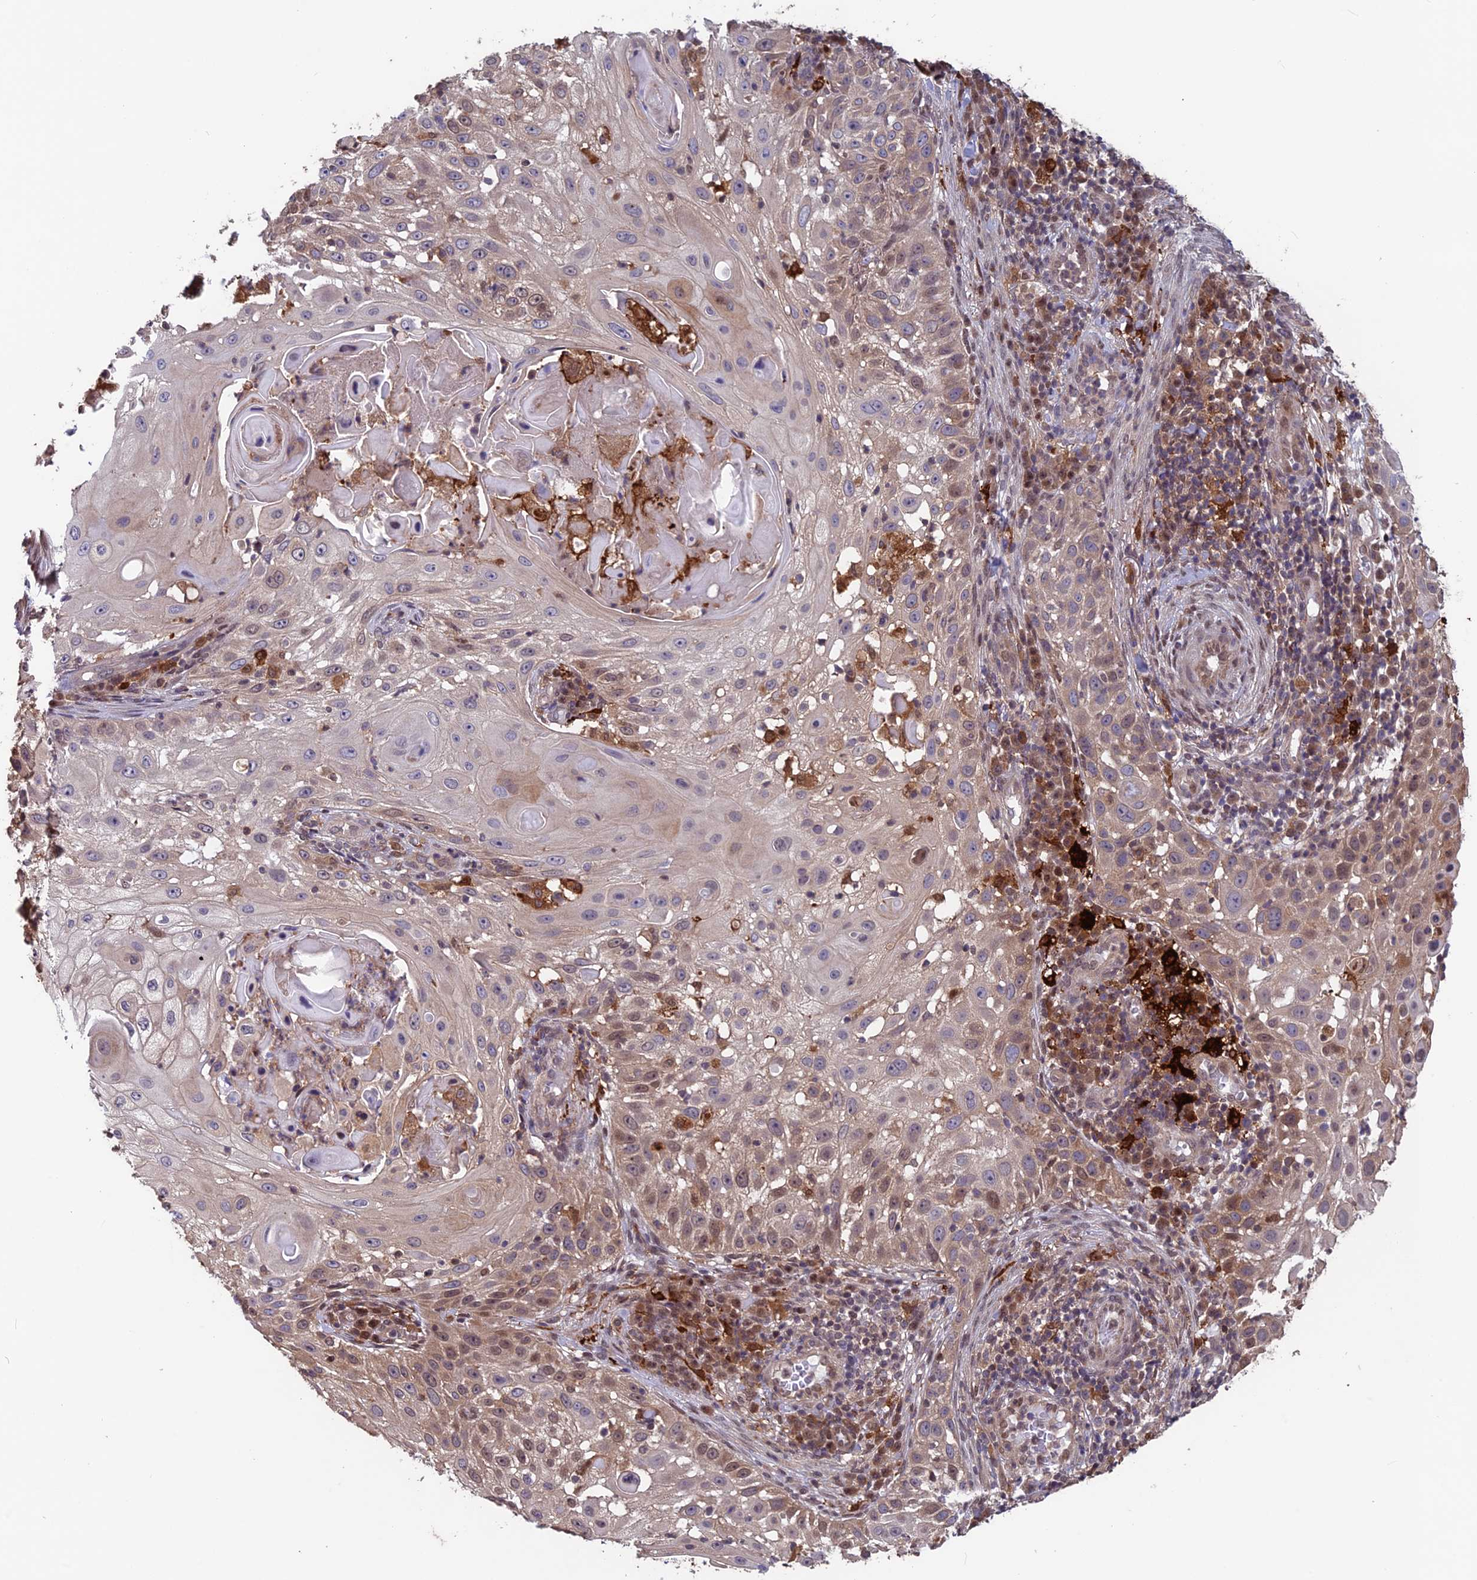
{"staining": {"intensity": "weak", "quantity": "25%-75%", "location": "cytoplasmic/membranous"}, "tissue": "skin cancer", "cell_type": "Tumor cells", "image_type": "cancer", "snomed": [{"axis": "morphology", "description": "Squamous cell carcinoma, NOS"}, {"axis": "topography", "description": "Skin"}], "caption": "Human squamous cell carcinoma (skin) stained with a protein marker exhibits weak staining in tumor cells.", "gene": "MAST2", "patient": {"sex": "female", "age": 44}}